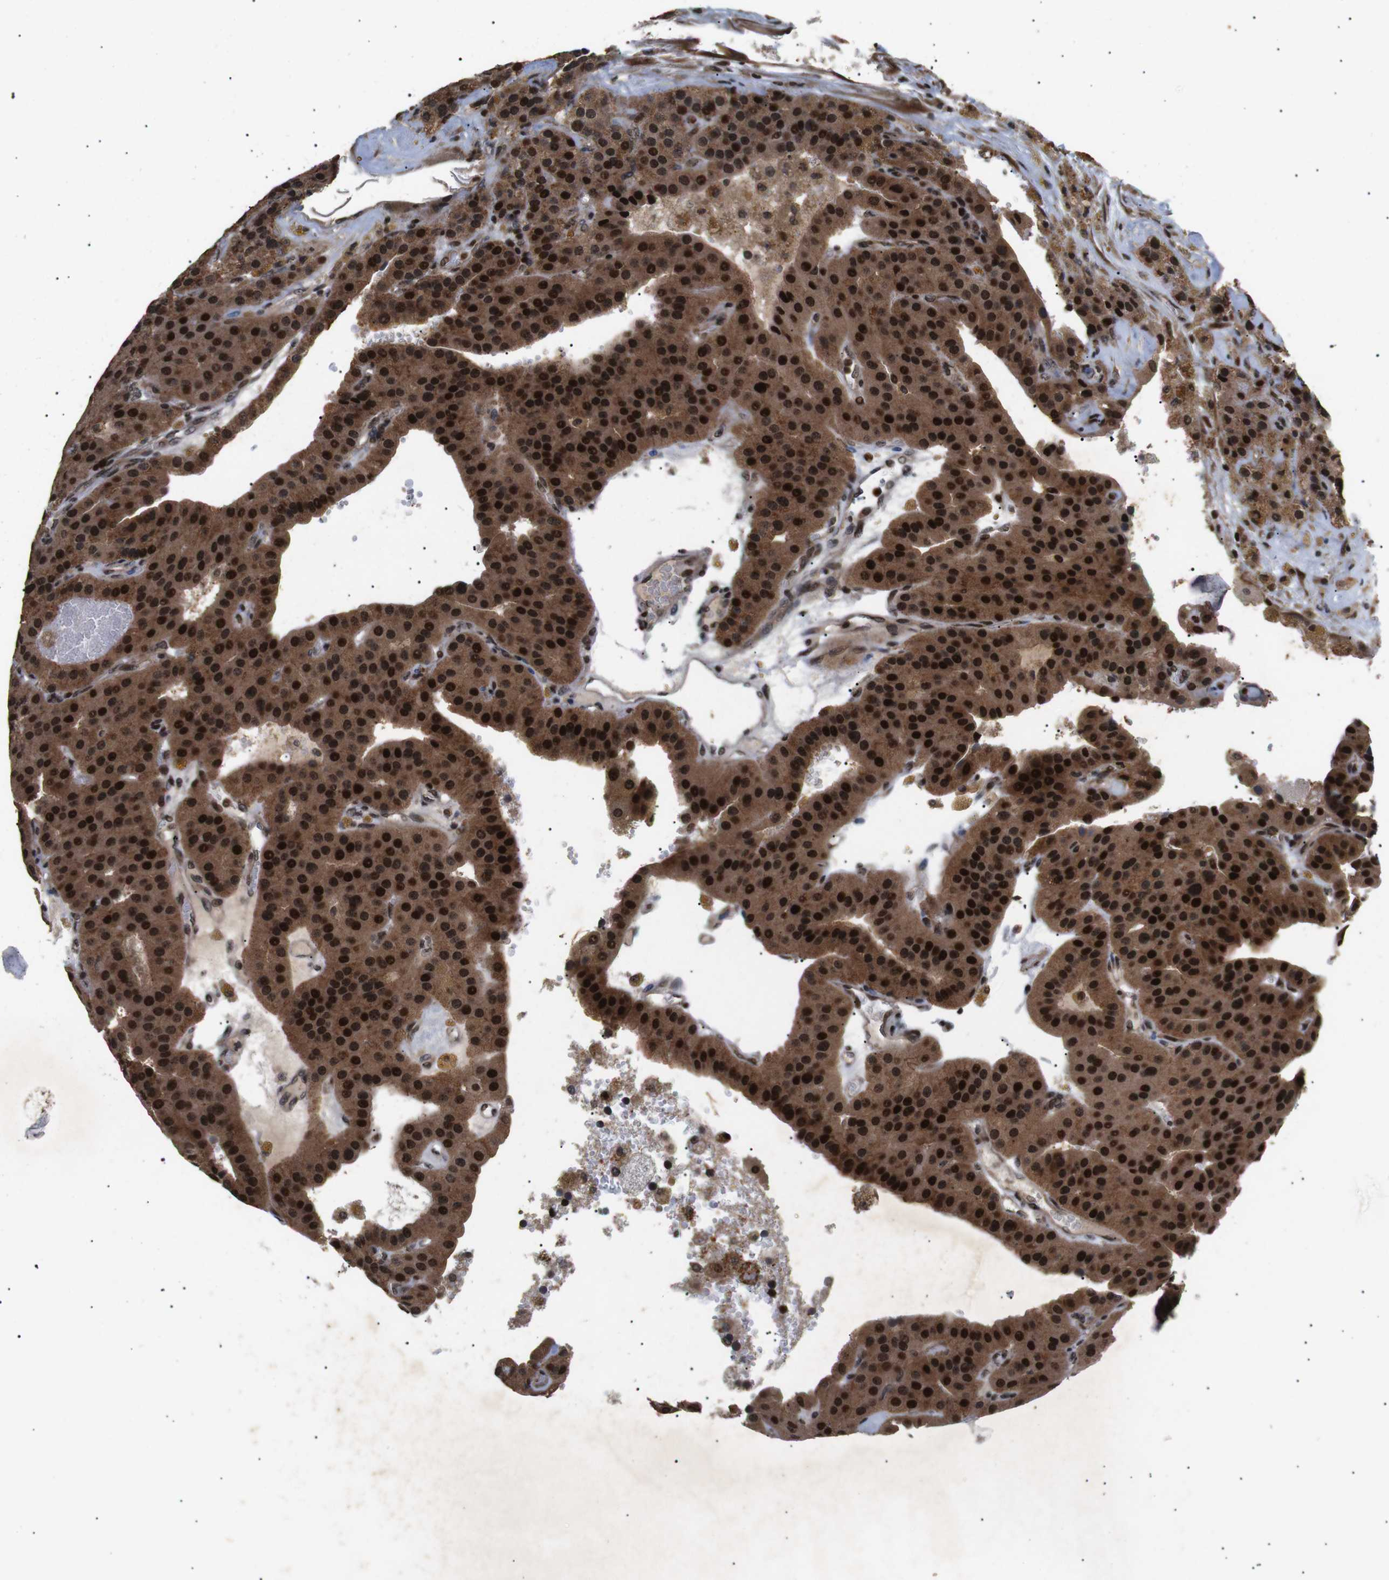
{"staining": {"intensity": "strong", "quantity": ">75%", "location": "cytoplasmic/membranous,nuclear"}, "tissue": "parathyroid gland", "cell_type": "Glandular cells", "image_type": "normal", "snomed": [{"axis": "morphology", "description": "Normal tissue, NOS"}, {"axis": "morphology", "description": "Adenoma, NOS"}, {"axis": "topography", "description": "Parathyroid gland"}], "caption": "High-power microscopy captured an IHC histopathology image of benign parathyroid gland, revealing strong cytoplasmic/membranous,nuclear positivity in approximately >75% of glandular cells.", "gene": "KIF23", "patient": {"sex": "female", "age": 86}}